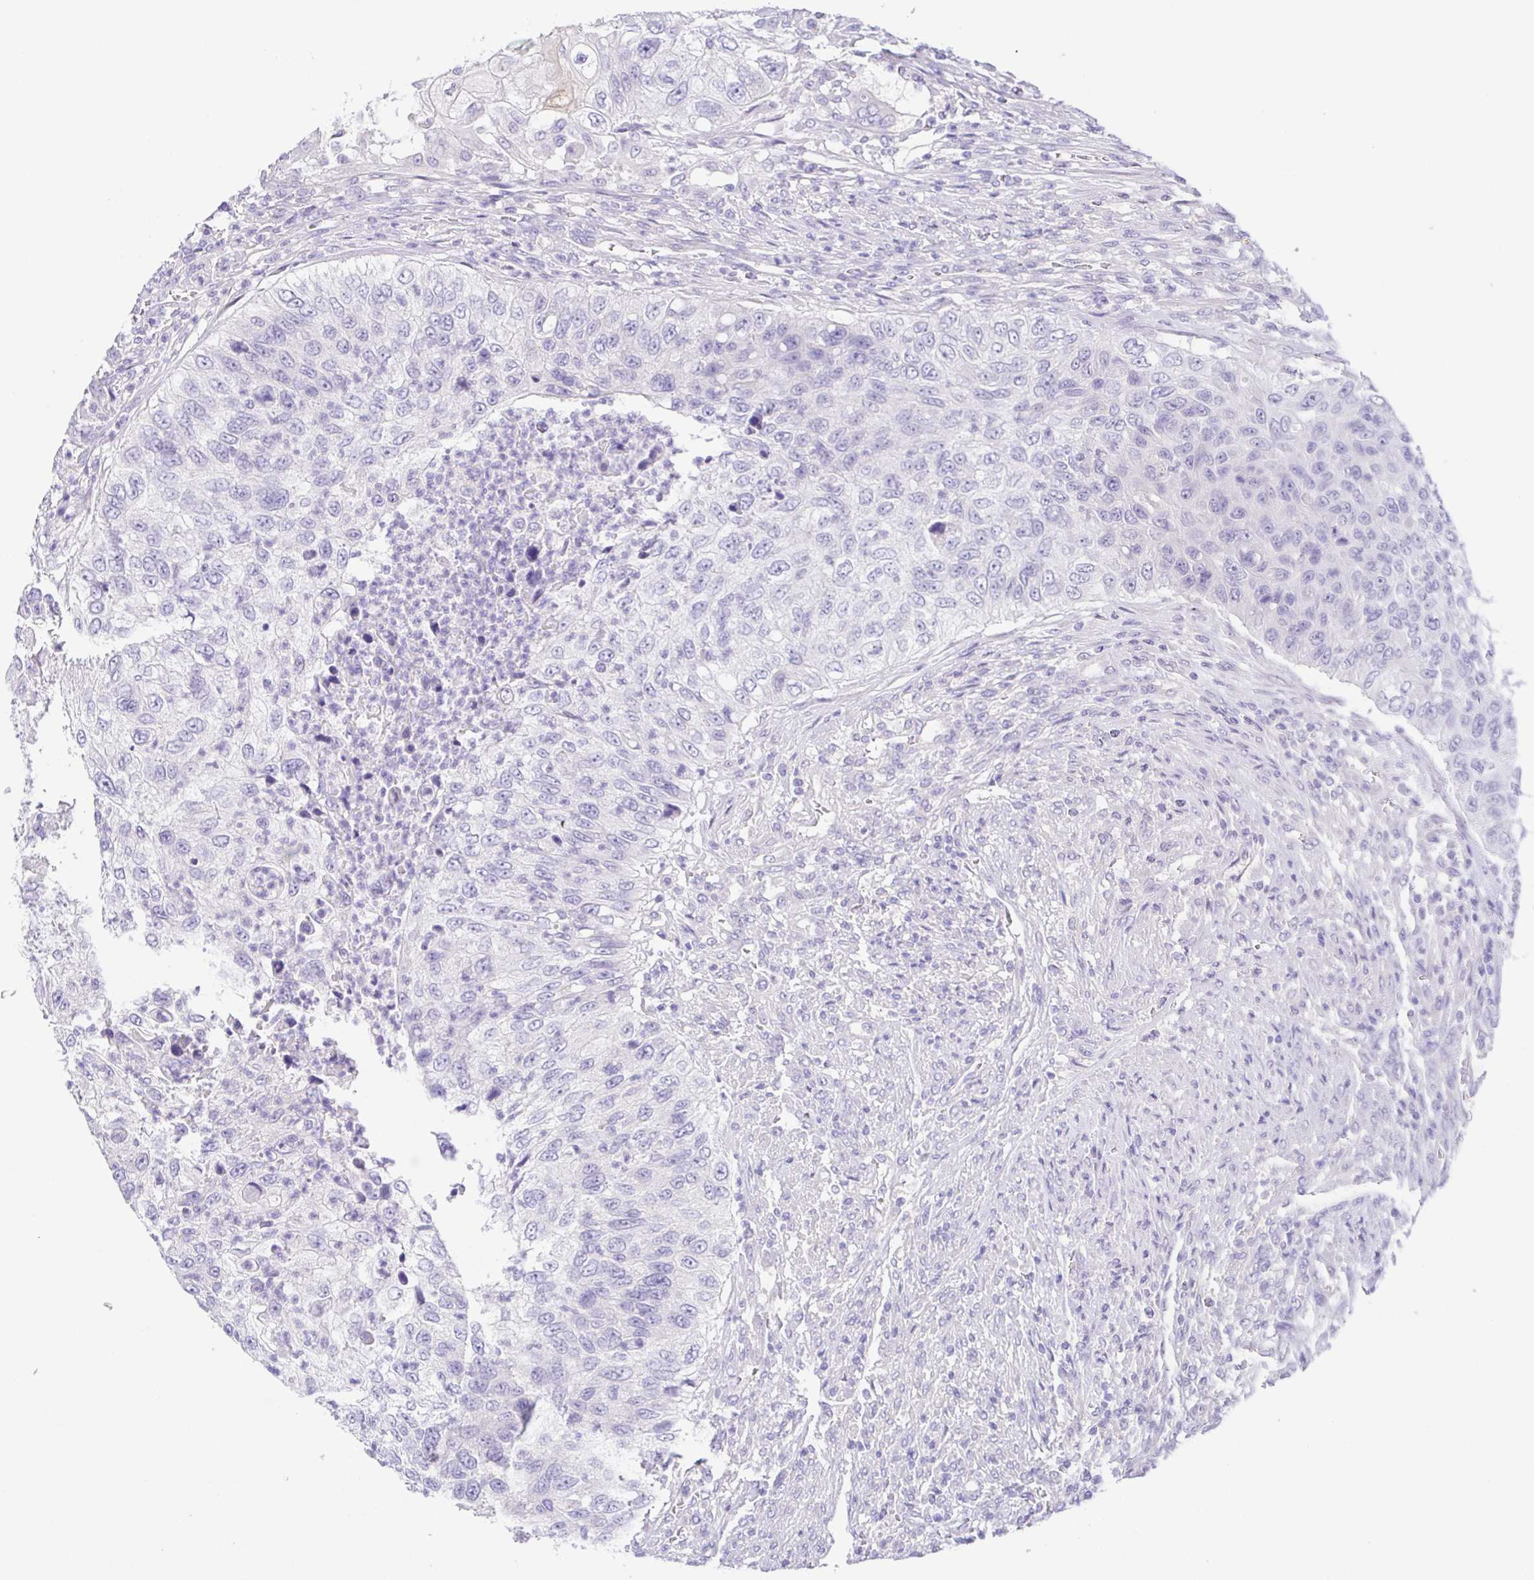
{"staining": {"intensity": "negative", "quantity": "none", "location": "none"}, "tissue": "urothelial cancer", "cell_type": "Tumor cells", "image_type": "cancer", "snomed": [{"axis": "morphology", "description": "Urothelial carcinoma, High grade"}, {"axis": "topography", "description": "Urinary bladder"}], "caption": "High magnification brightfield microscopy of urothelial cancer stained with DAB (3,3'-diaminobenzidine) (brown) and counterstained with hematoxylin (blue): tumor cells show no significant staining. (DAB (3,3'-diaminobenzidine) immunohistochemistry, high magnification).", "gene": "KRTDAP", "patient": {"sex": "female", "age": 60}}